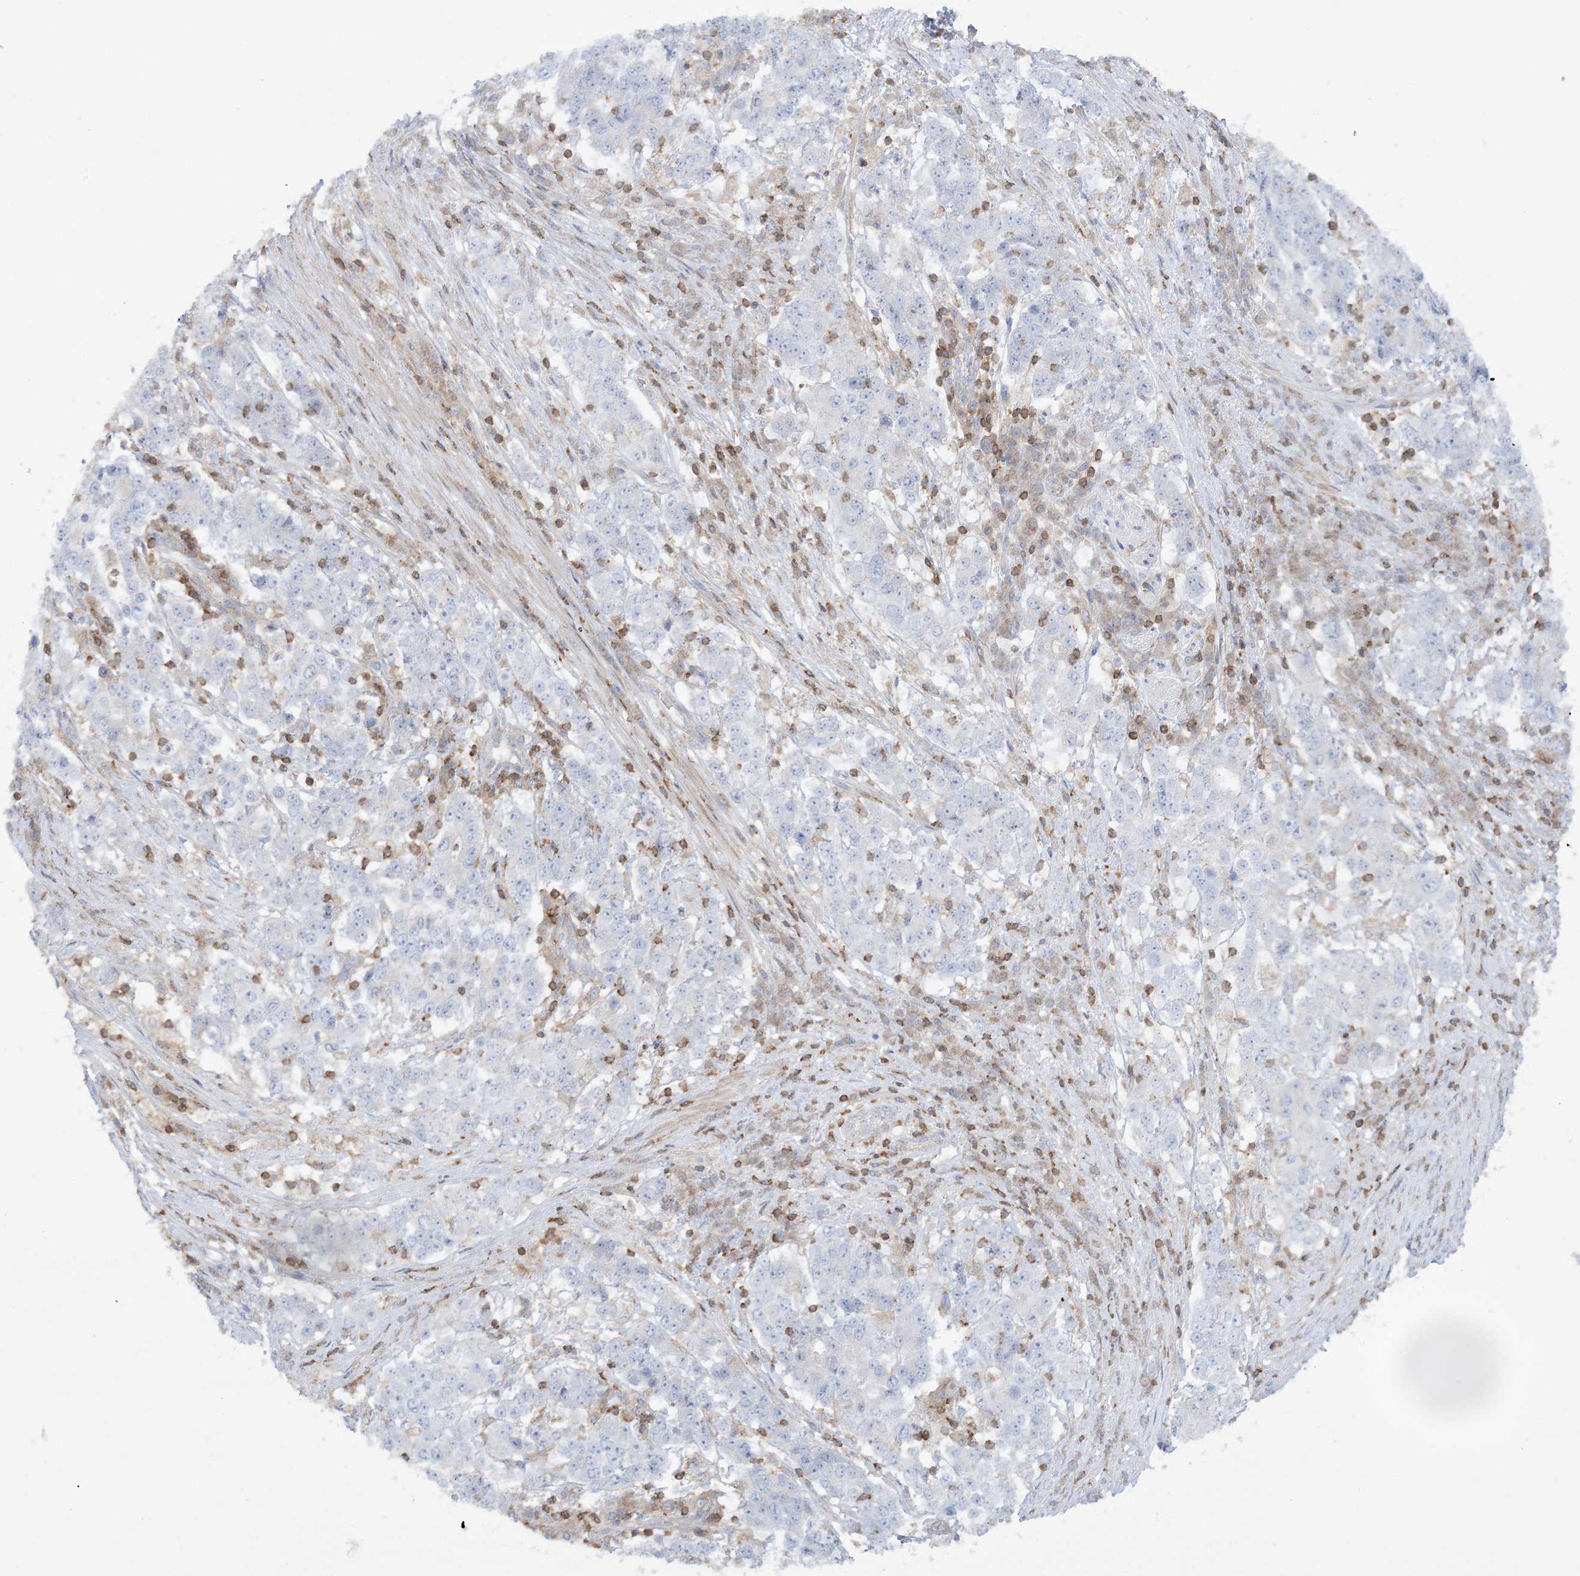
{"staining": {"intensity": "negative", "quantity": "none", "location": "none"}, "tissue": "stomach cancer", "cell_type": "Tumor cells", "image_type": "cancer", "snomed": [{"axis": "morphology", "description": "Adenocarcinoma, NOS"}, {"axis": "topography", "description": "Stomach"}], "caption": "This is an immunohistochemistry (IHC) micrograph of human stomach cancer (adenocarcinoma). There is no staining in tumor cells.", "gene": "ARHGAP30", "patient": {"sex": "male", "age": 59}}